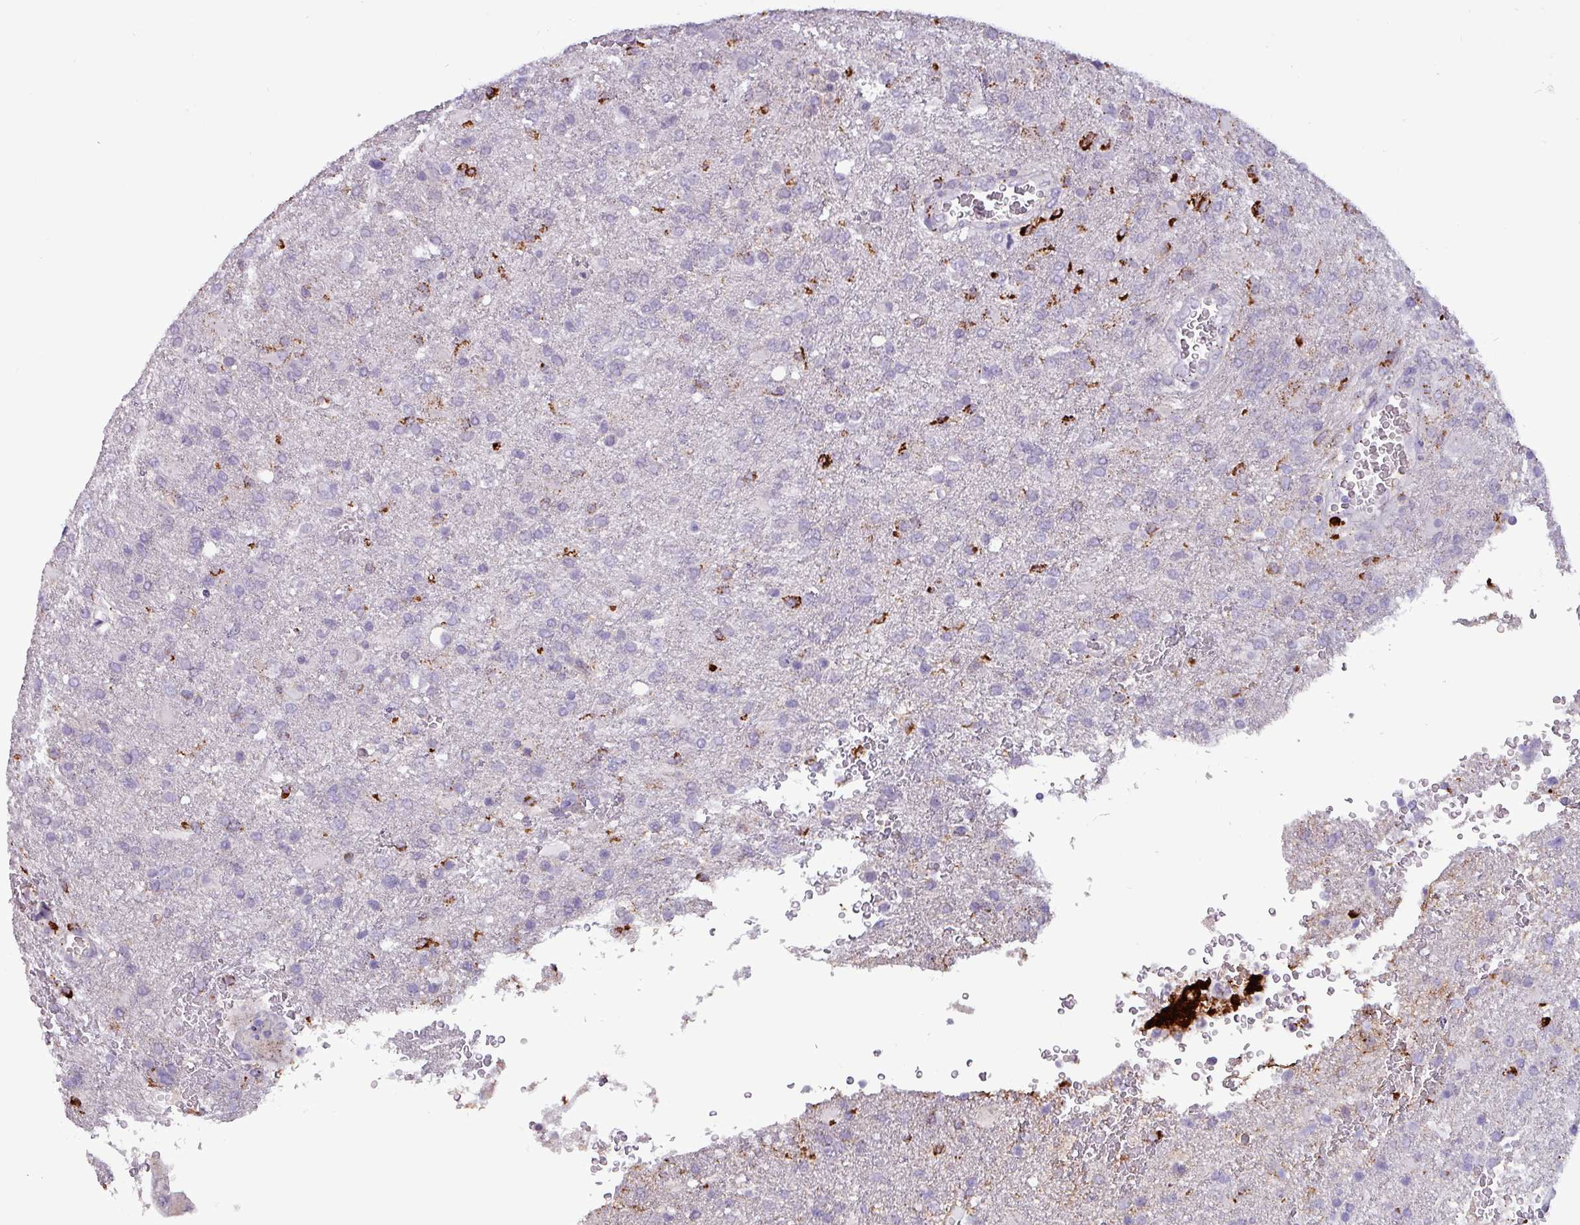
{"staining": {"intensity": "moderate", "quantity": "<25%", "location": "cytoplasmic/membranous"}, "tissue": "glioma", "cell_type": "Tumor cells", "image_type": "cancer", "snomed": [{"axis": "morphology", "description": "Glioma, malignant, High grade"}, {"axis": "topography", "description": "Brain"}], "caption": "Moderate cytoplasmic/membranous expression is appreciated in approximately <25% of tumor cells in malignant glioma (high-grade).", "gene": "PLIN2", "patient": {"sex": "female", "age": 74}}